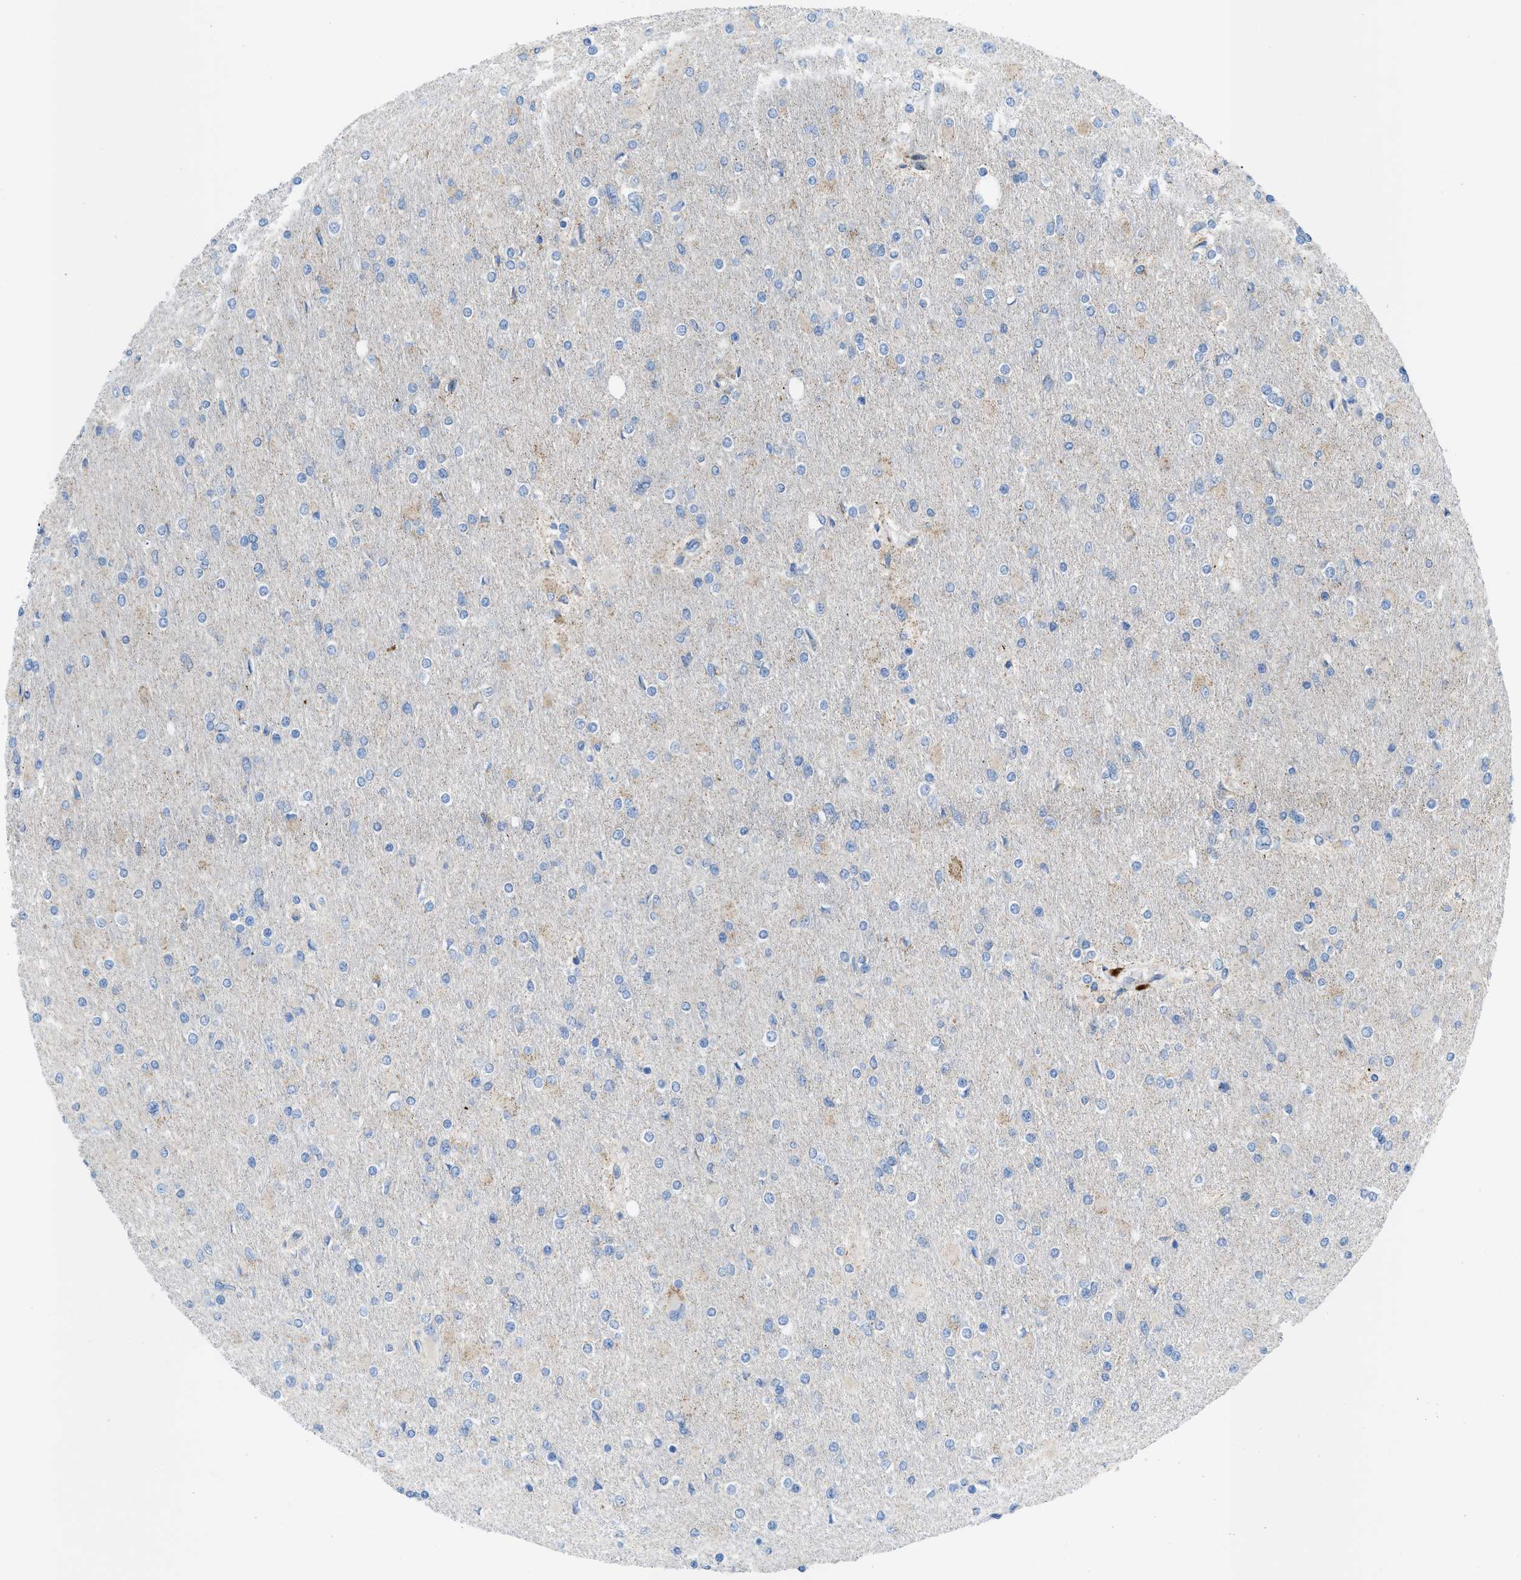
{"staining": {"intensity": "negative", "quantity": "none", "location": "none"}, "tissue": "glioma", "cell_type": "Tumor cells", "image_type": "cancer", "snomed": [{"axis": "morphology", "description": "Glioma, malignant, High grade"}, {"axis": "topography", "description": "Cerebral cortex"}], "caption": "Immunohistochemical staining of malignant glioma (high-grade) exhibits no significant staining in tumor cells.", "gene": "RBBP9", "patient": {"sex": "female", "age": 36}}